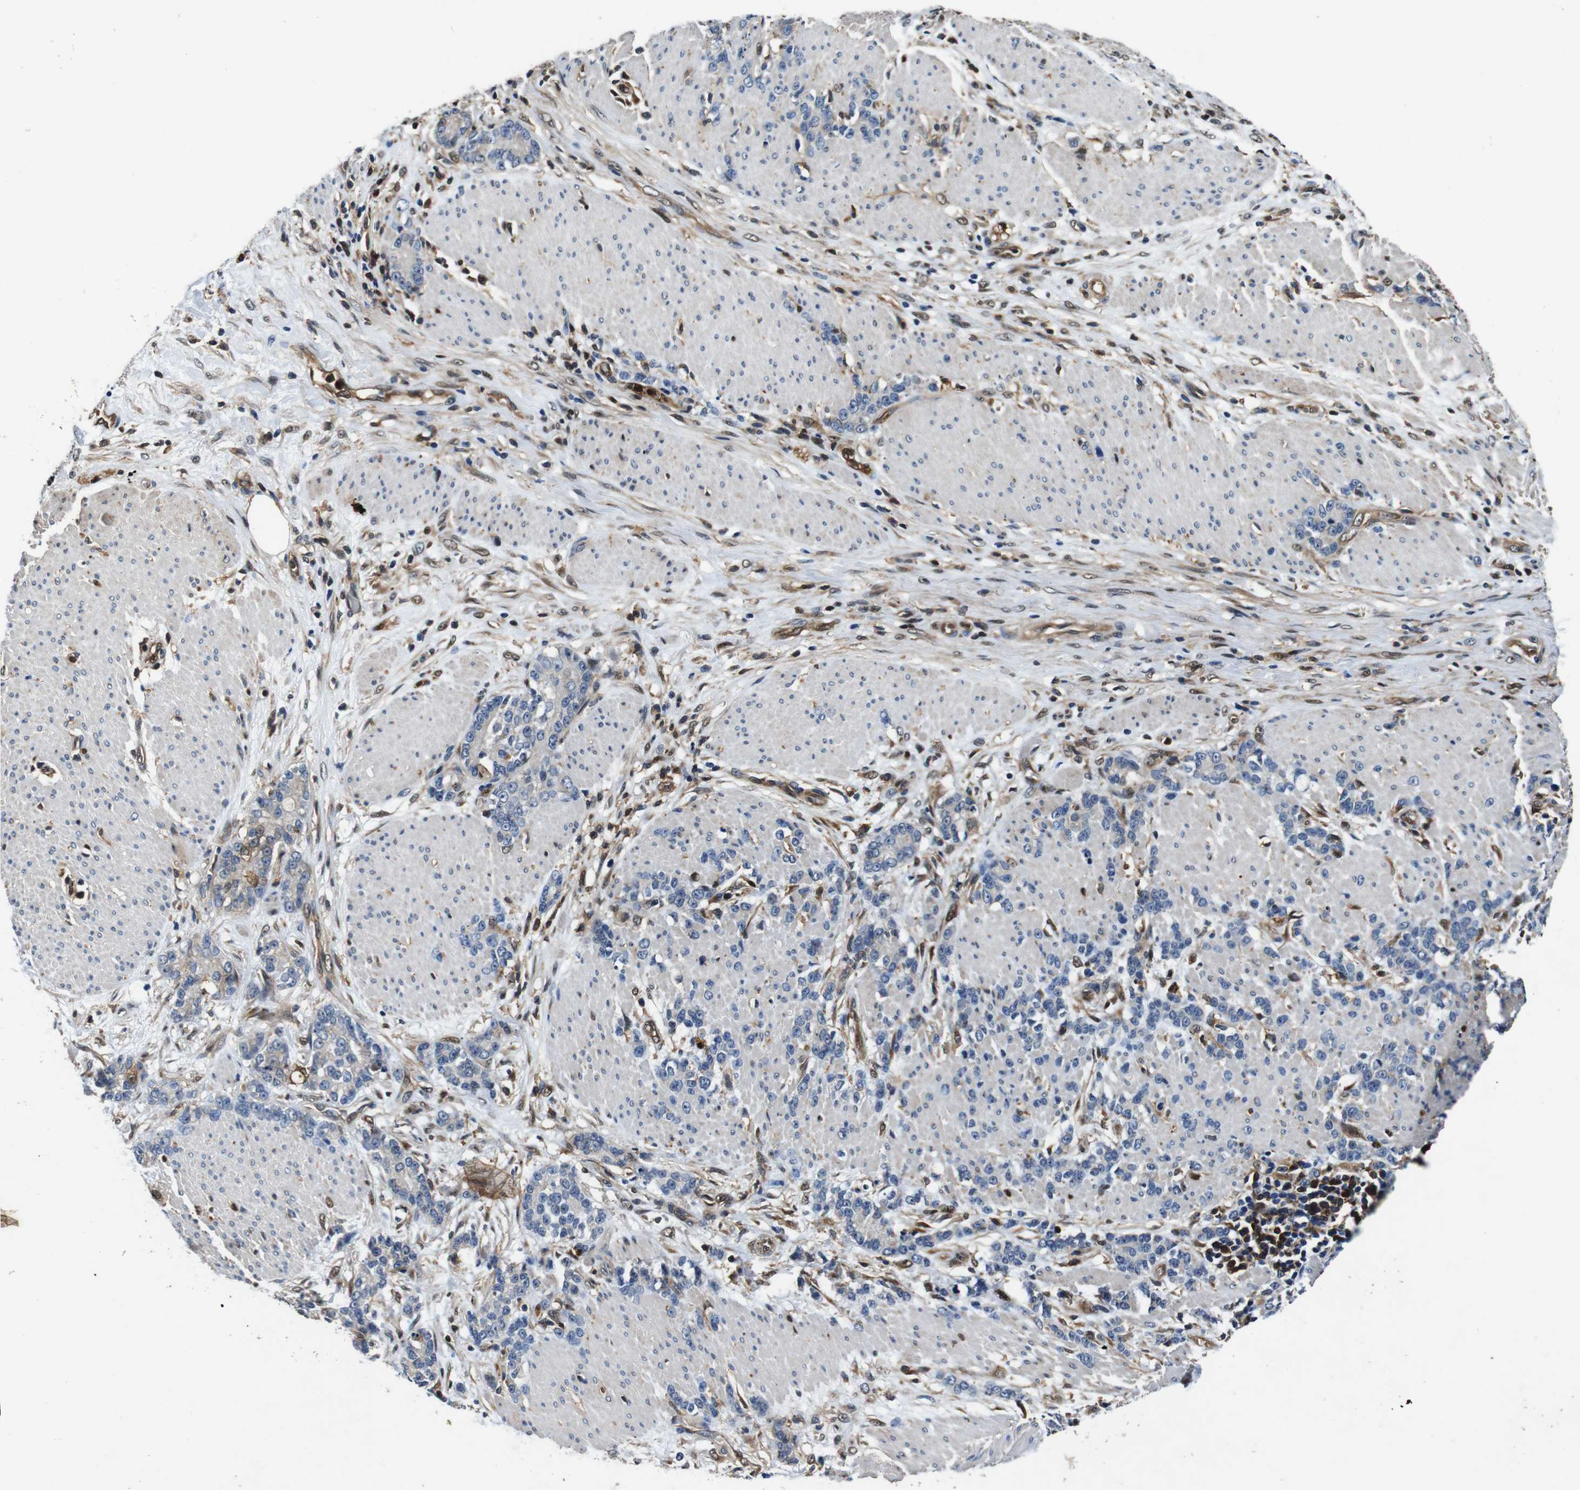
{"staining": {"intensity": "weak", "quantity": "25%-75%", "location": "cytoplasmic/membranous"}, "tissue": "stomach cancer", "cell_type": "Tumor cells", "image_type": "cancer", "snomed": [{"axis": "morphology", "description": "Adenocarcinoma, NOS"}, {"axis": "topography", "description": "Stomach, lower"}], "caption": "Protein staining of adenocarcinoma (stomach) tissue demonstrates weak cytoplasmic/membranous positivity in about 25%-75% of tumor cells.", "gene": "ANXA1", "patient": {"sex": "male", "age": 88}}